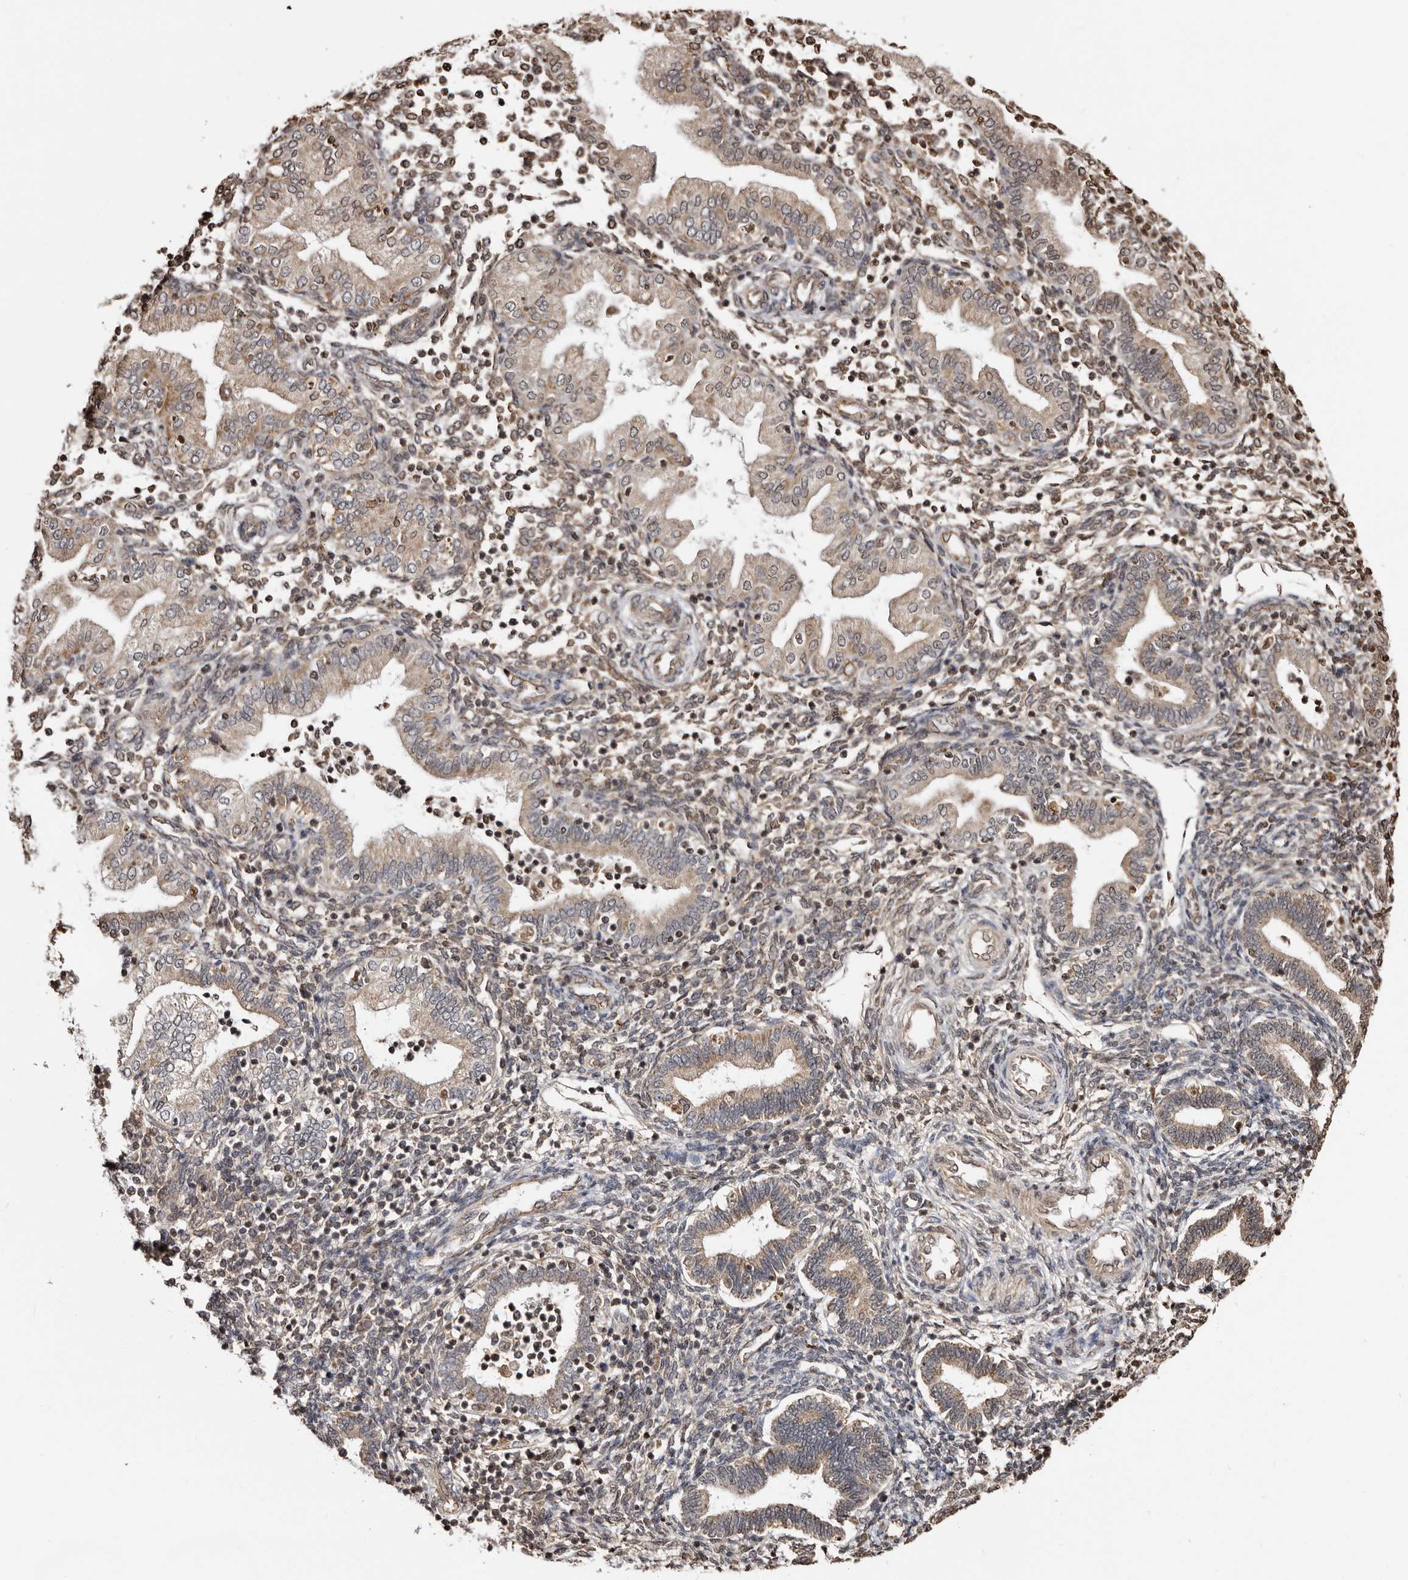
{"staining": {"intensity": "weak", "quantity": "25%-75%", "location": "cytoplasmic/membranous"}, "tissue": "endometrium", "cell_type": "Cells in endometrial stroma", "image_type": "normal", "snomed": [{"axis": "morphology", "description": "Normal tissue, NOS"}, {"axis": "topography", "description": "Endometrium"}], "caption": "The micrograph reveals a brown stain indicating the presence of a protein in the cytoplasmic/membranous of cells in endometrial stroma in endometrium. (brown staining indicates protein expression, while blue staining denotes nuclei).", "gene": "CCDC190", "patient": {"sex": "female", "age": 53}}